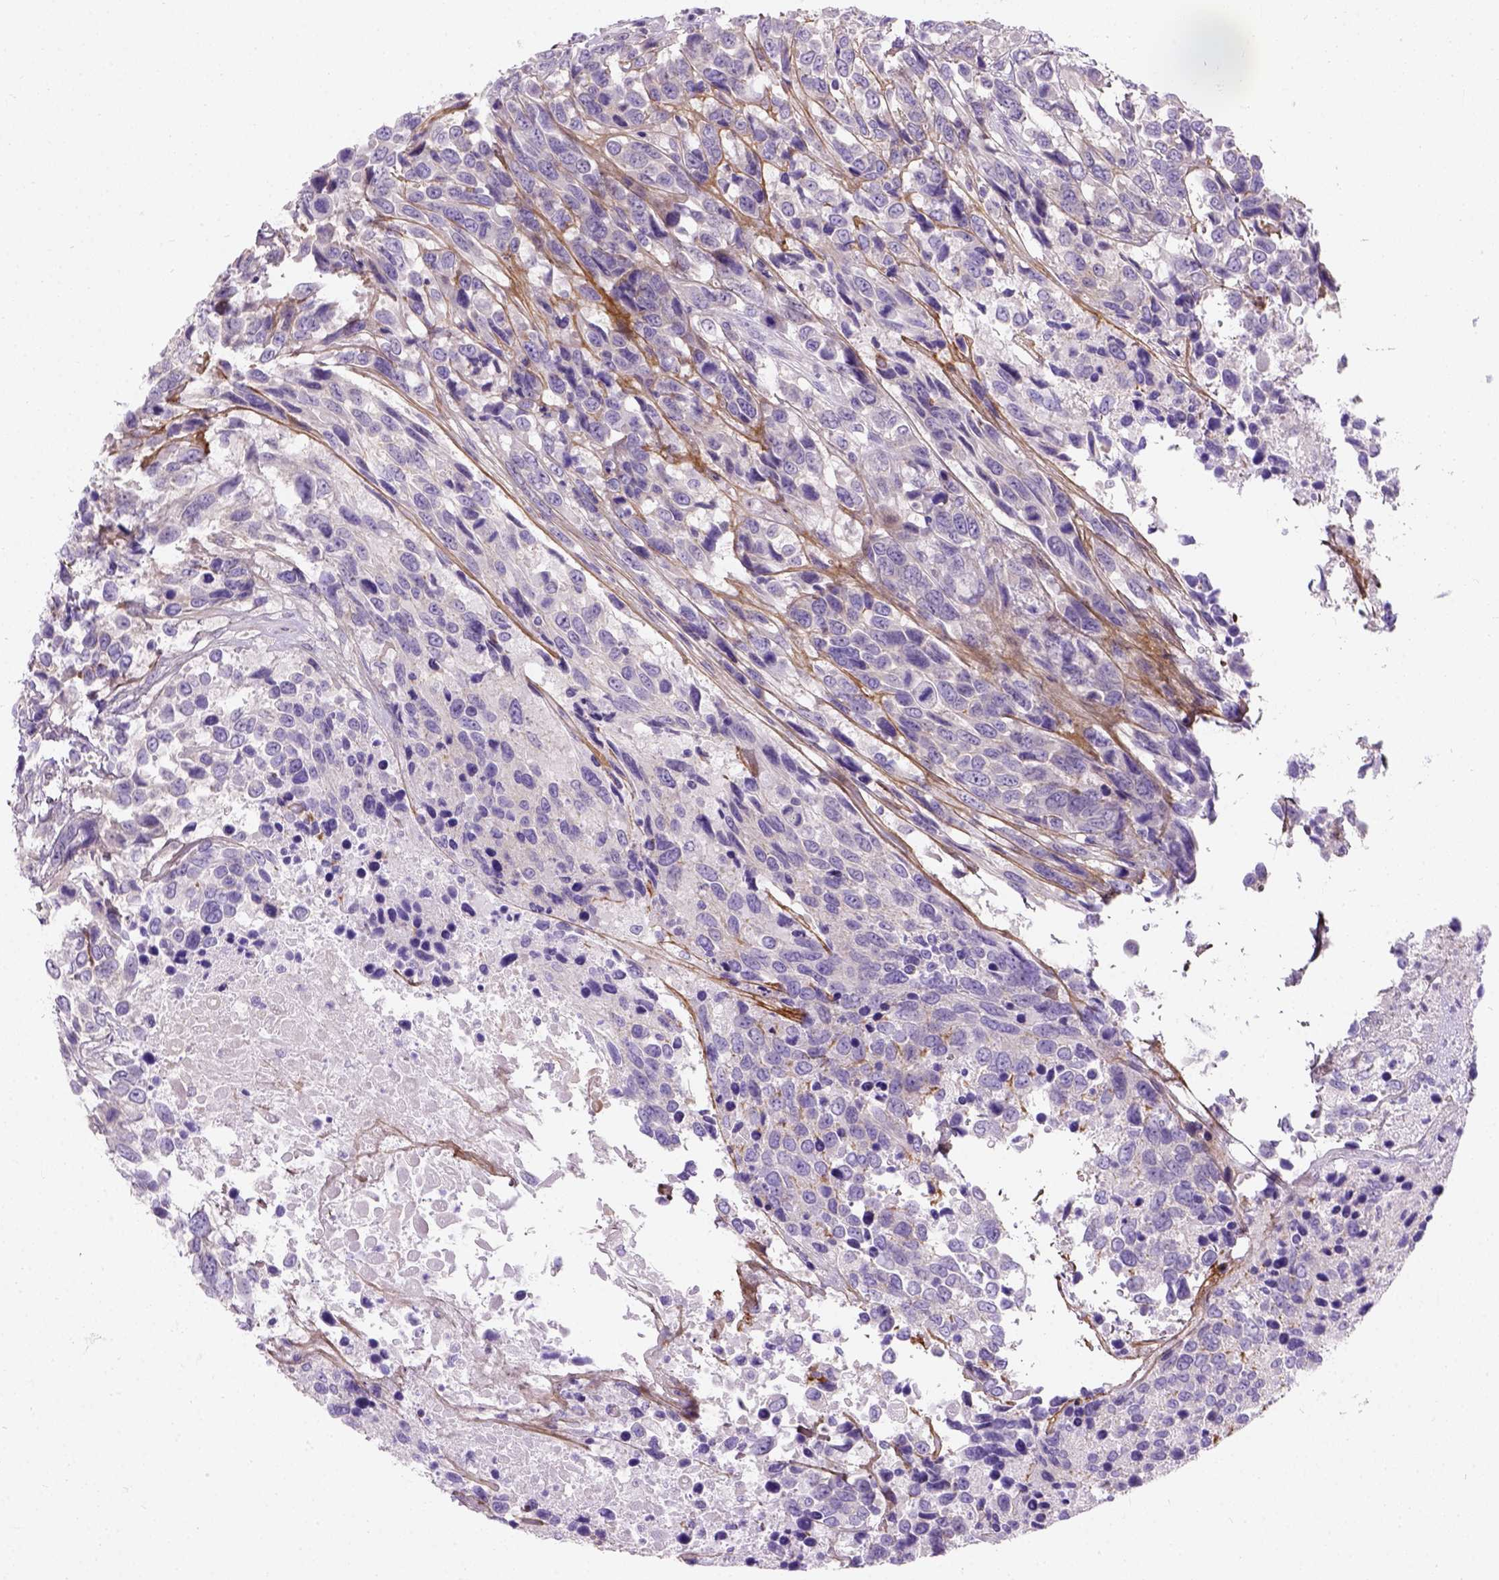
{"staining": {"intensity": "negative", "quantity": "none", "location": "none"}, "tissue": "urothelial cancer", "cell_type": "Tumor cells", "image_type": "cancer", "snomed": [{"axis": "morphology", "description": "Urothelial carcinoma, High grade"}, {"axis": "topography", "description": "Urinary bladder"}], "caption": "An immunohistochemistry (IHC) image of urothelial cancer is shown. There is no staining in tumor cells of urothelial cancer.", "gene": "C20orf144", "patient": {"sex": "female", "age": 70}}